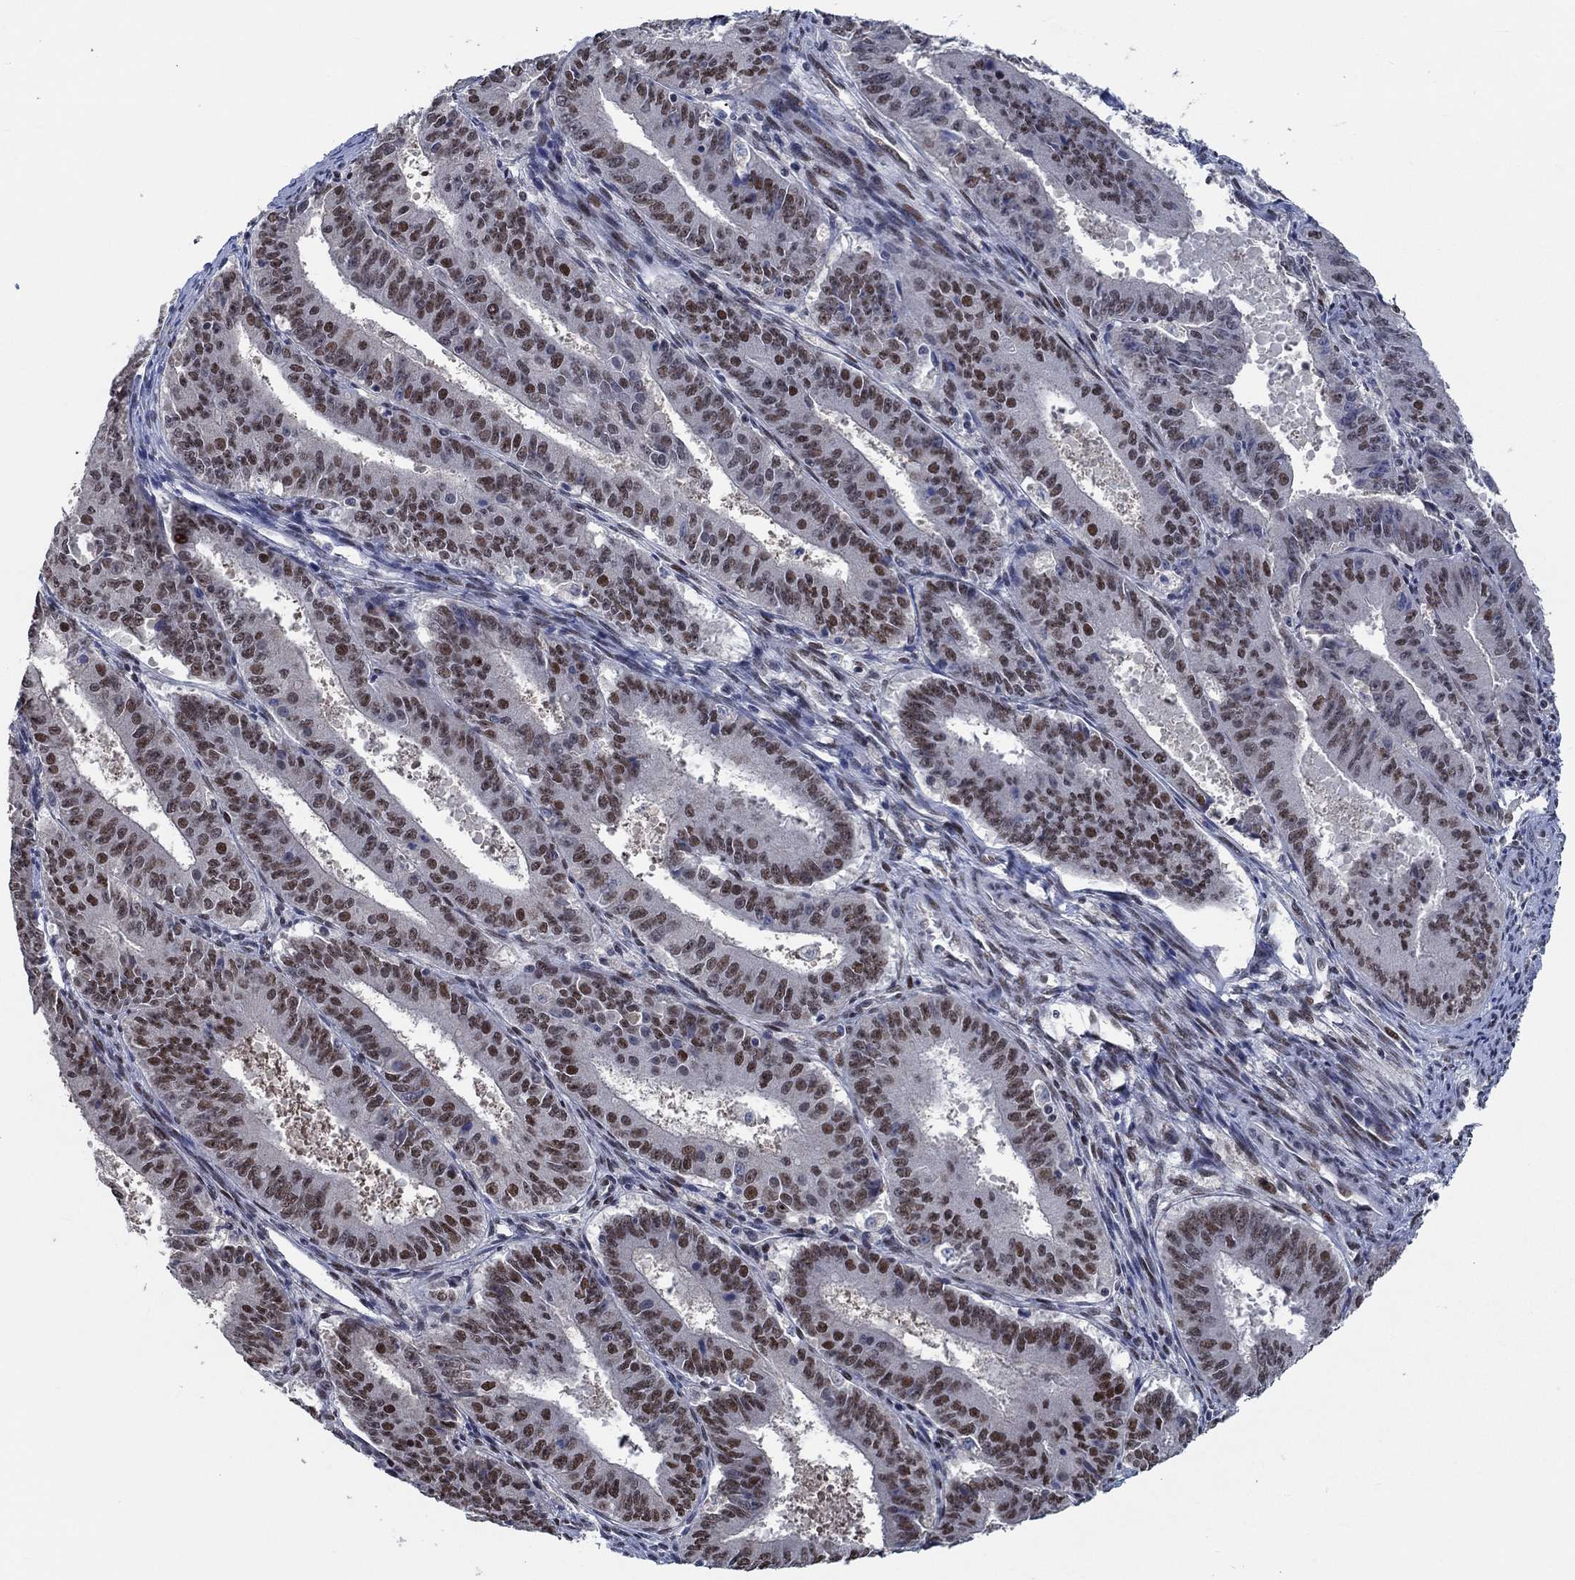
{"staining": {"intensity": "strong", "quantity": "<25%", "location": "nuclear"}, "tissue": "ovarian cancer", "cell_type": "Tumor cells", "image_type": "cancer", "snomed": [{"axis": "morphology", "description": "Carcinoma, endometroid"}, {"axis": "topography", "description": "Ovary"}], "caption": "Brown immunohistochemical staining in endometroid carcinoma (ovarian) displays strong nuclear staining in approximately <25% of tumor cells.", "gene": "HTN1", "patient": {"sex": "female", "age": 42}}